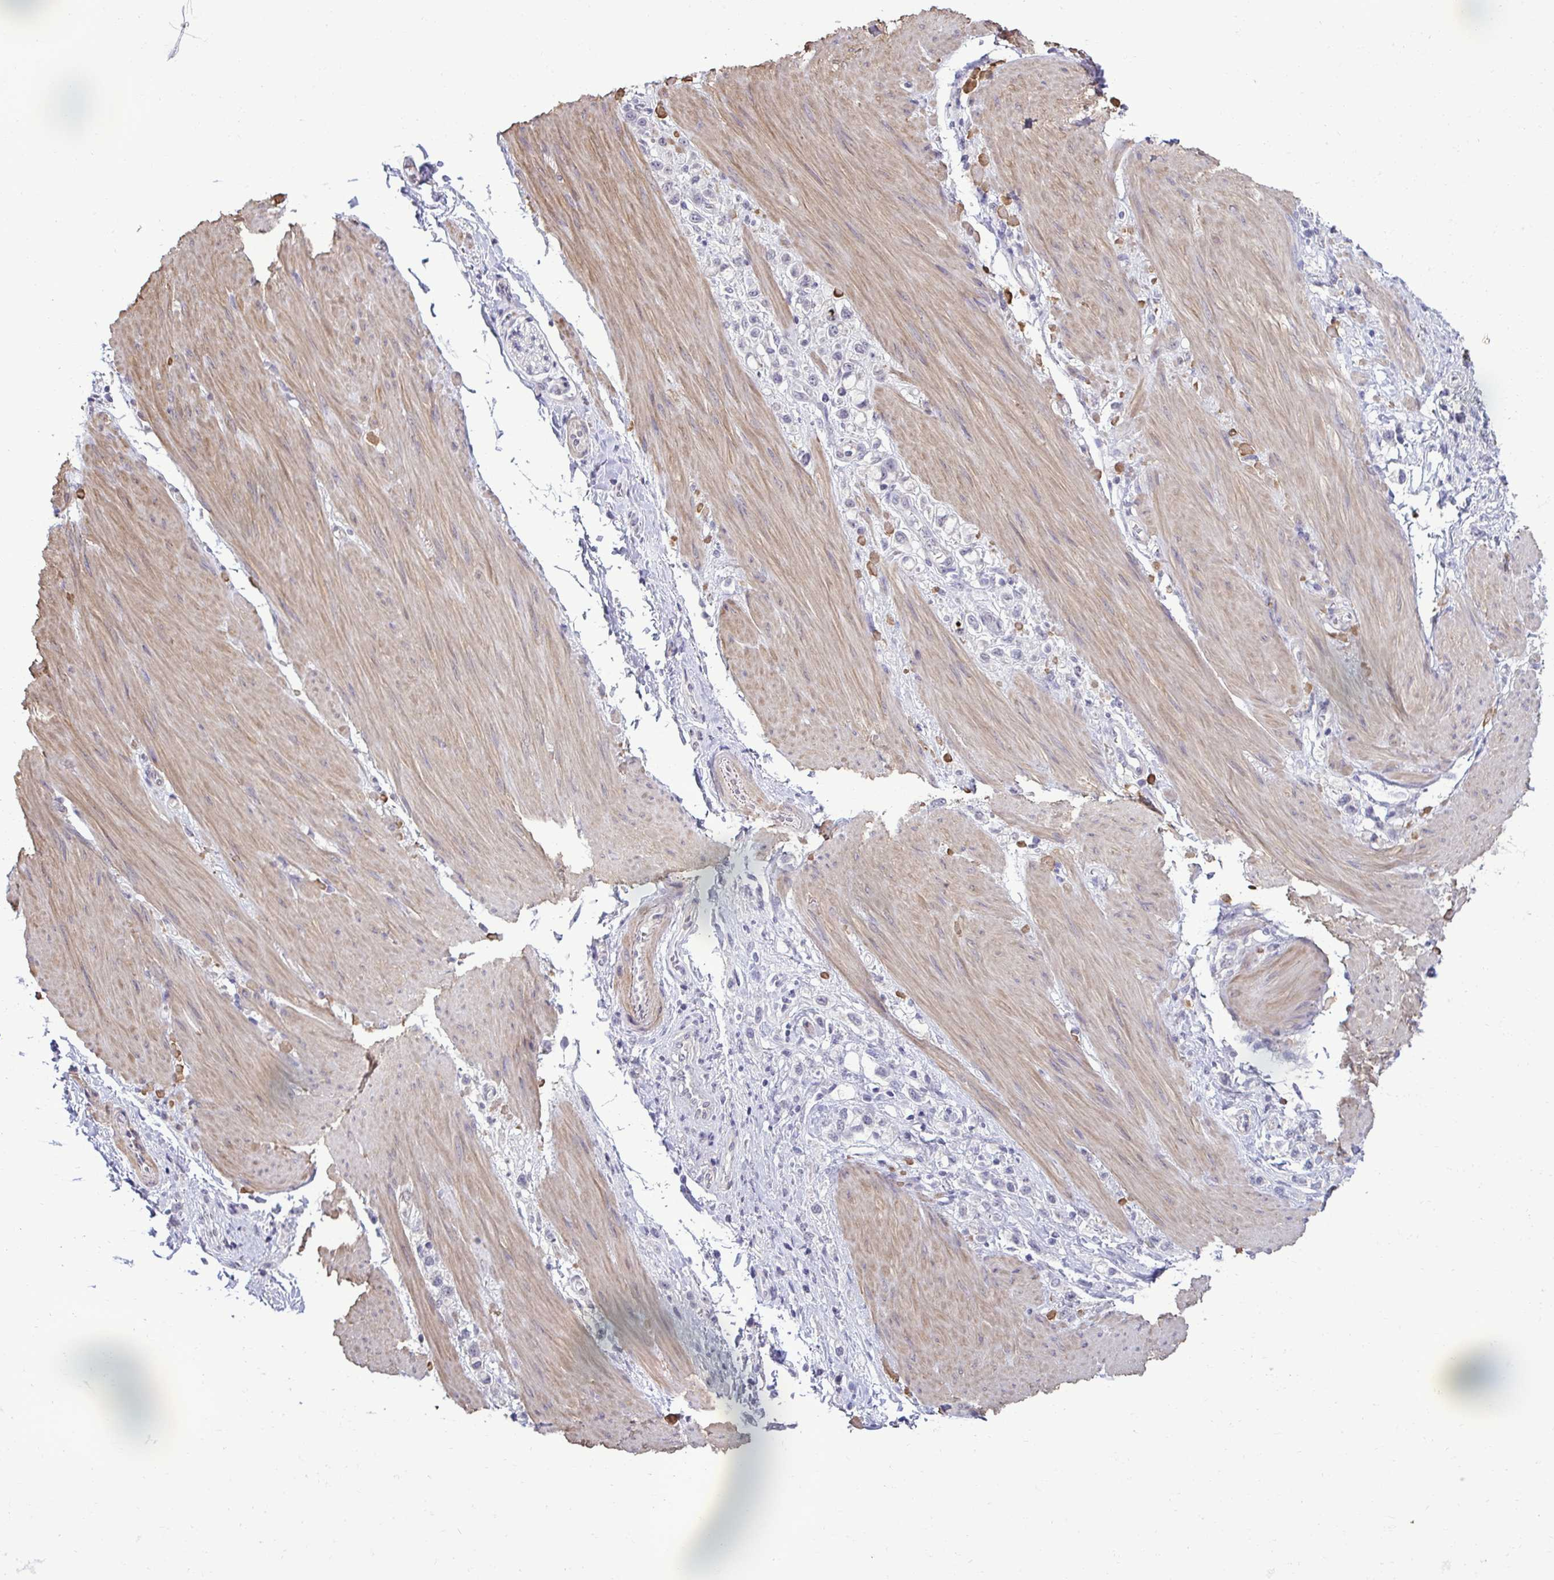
{"staining": {"intensity": "negative", "quantity": "none", "location": "none"}, "tissue": "stomach cancer", "cell_type": "Tumor cells", "image_type": "cancer", "snomed": [{"axis": "morphology", "description": "Adenocarcinoma, NOS"}, {"axis": "topography", "description": "Stomach"}], "caption": "Immunohistochemistry of adenocarcinoma (stomach) demonstrates no positivity in tumor cells.", "gene": "SLC30A3", "patient": {"sex": "female", "age": 65}}